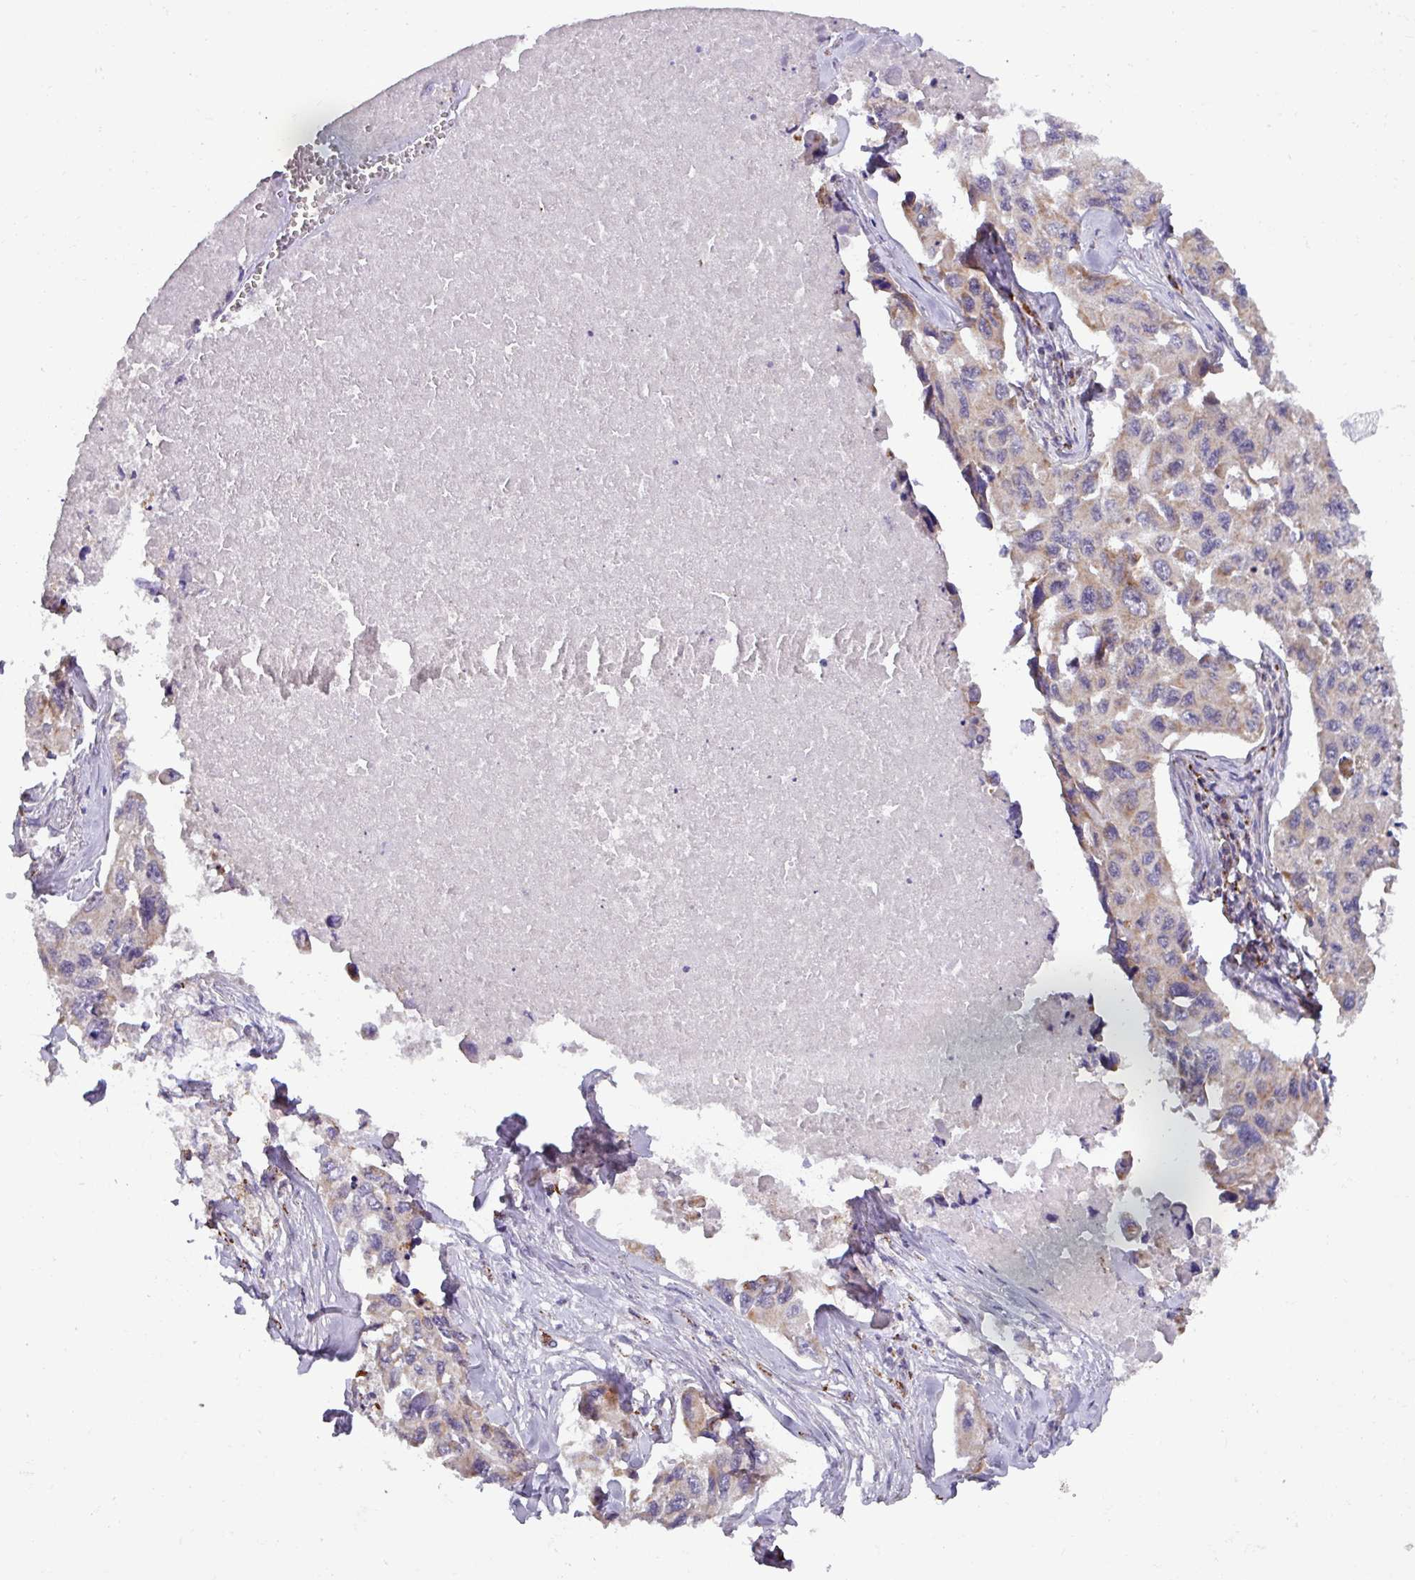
{"staining": {"intensity": "moderate", "quantity": "<25%", "location": "cytoplasmic/membranous"}, "tissue": "lung cancer", "cell_type": "Tumor cells", "image_type": "cancer", "snomed": [{"axis": "morphology", "description": "Adenocarcinoma, NOS"}, {"axis": "topography", "description": "Lung"}], "caption": "Protein expression by immunohistochemistry (IHC) displays moderate cytoplasmic/membranous positivity in approximately <25% of tumor cells in lung cancer.", "gene": "AKIRIN1", "patient": {"sex": "male", "age": 64}}